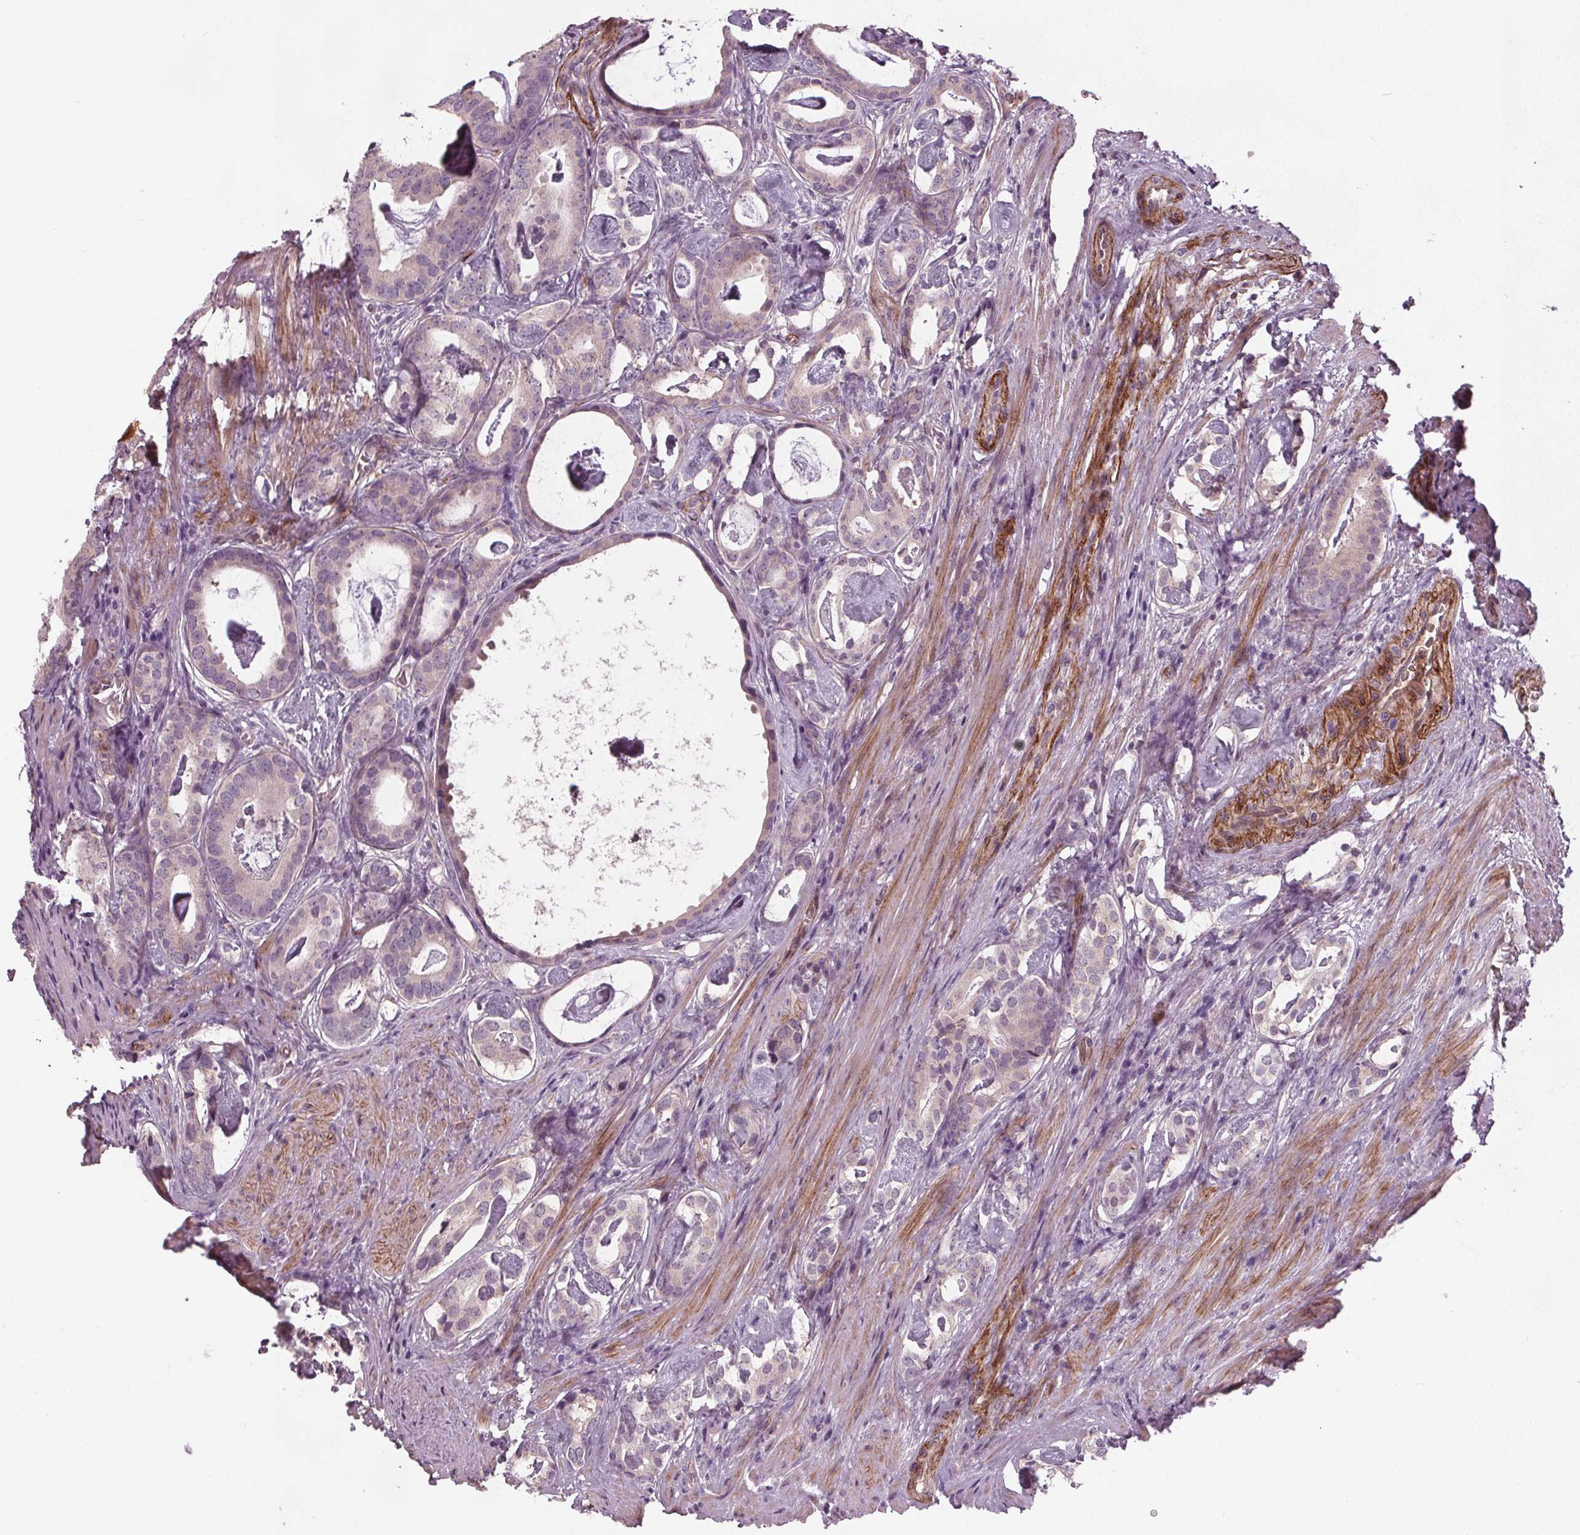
{"staining": {"intensity": "negative", "quantity": "none", "location": "none"}, "tissue": "prostate cancer", "cell_type": "Tumor cells", "image_type": "cancer", "snomed": [{"axis": "morphology", "description": "Adenocarcinoma, Low grade"}, {"axis": "topography", "description": "Prostate and seminal vesicle, NOS"}], "caption": "Immunohistochemical staining of prostate adenocarcinoma (low-grade) exhibits no significant expression in tumor cells.", "gene": "PDGFD", "patient": {"sex": "male", "age": 71}}